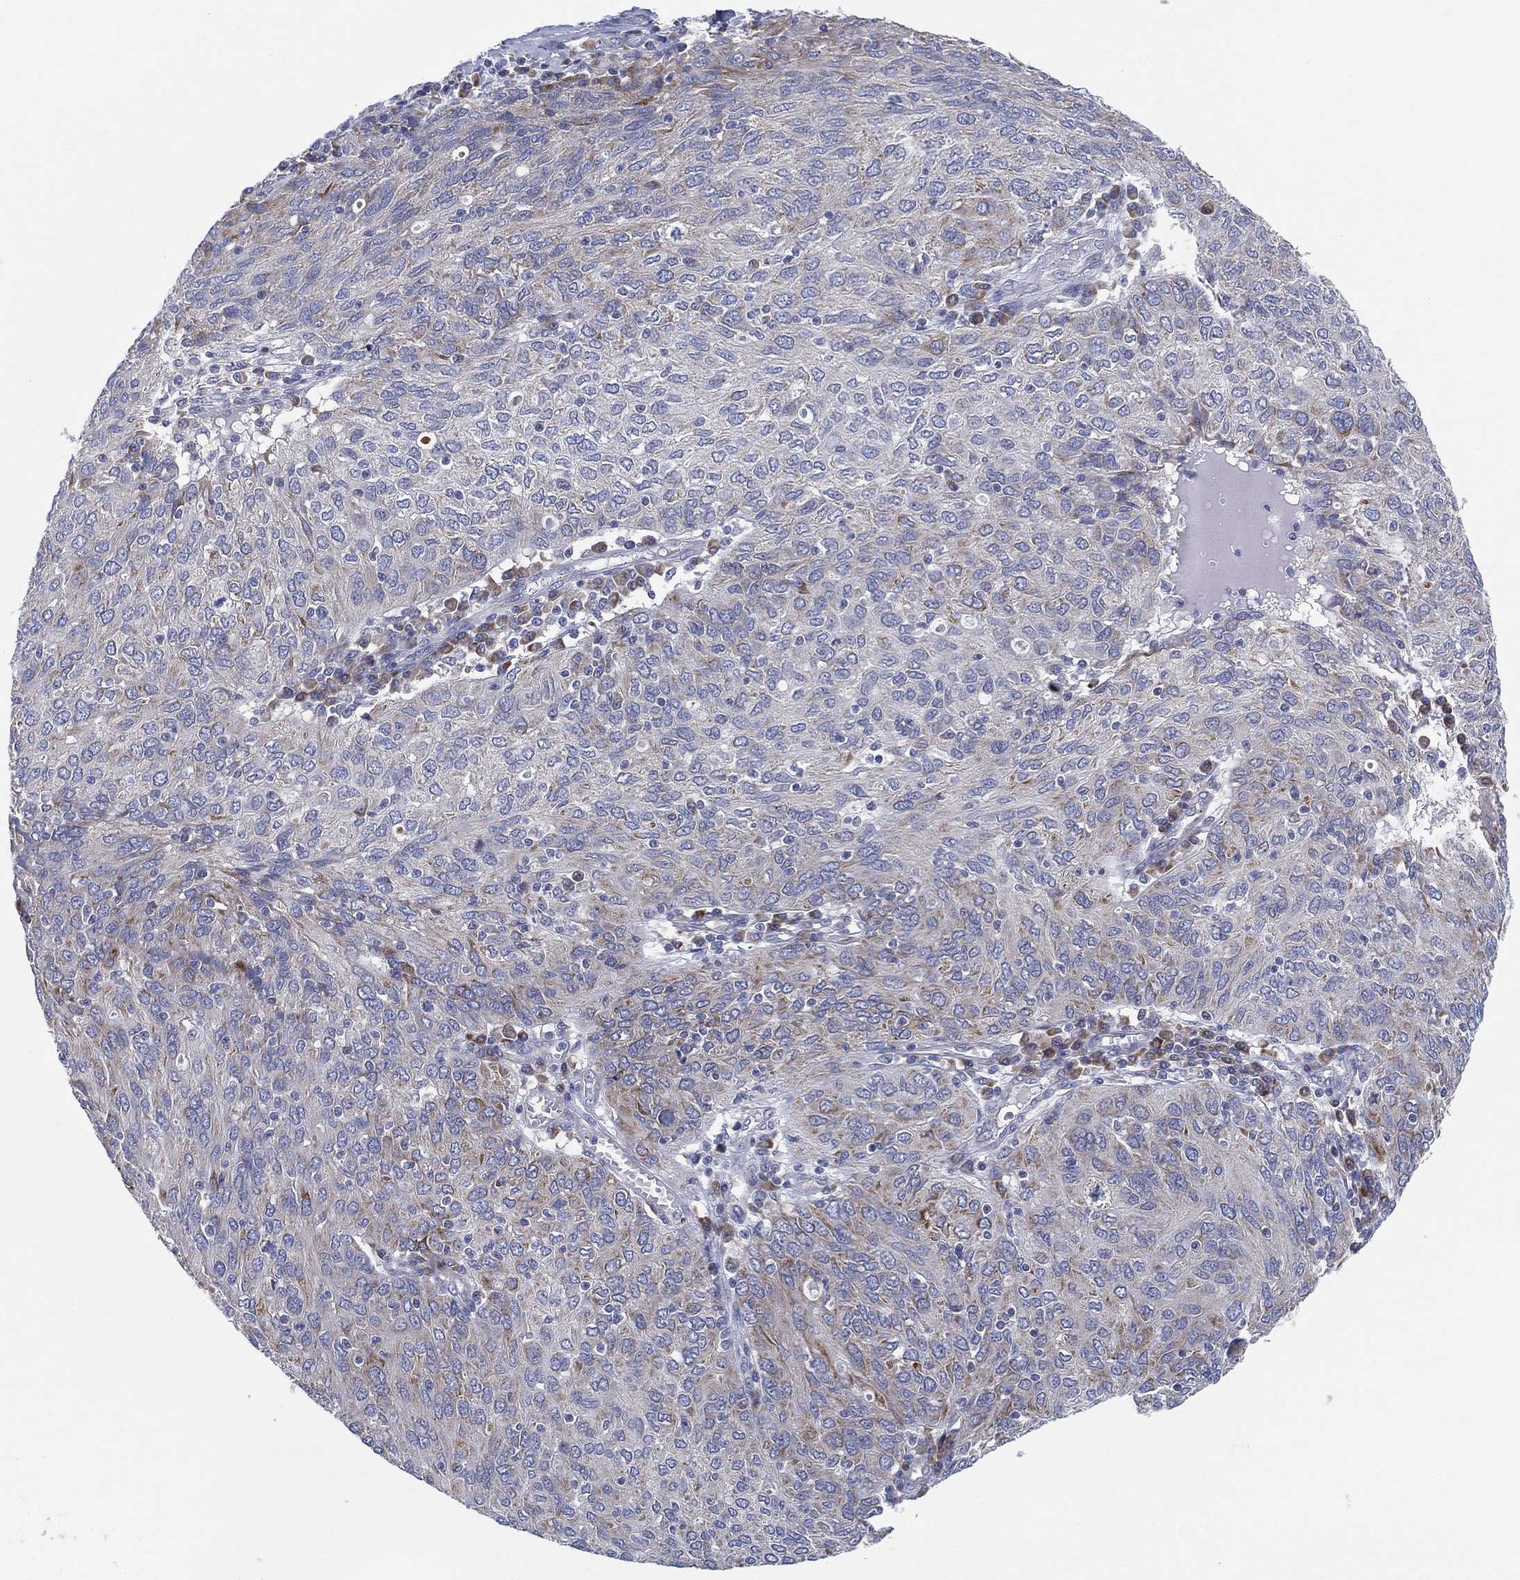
{"staining": {"intensity": "weak", "quantity": "<25%", "location": "cytoplasmic/membranous"}, "tissue": "ovarian cancer", "cell_type": "Tumor cells", "image_type": "cancer", "snomed": [{"axis": "morphology", "description": "Carcinoma, endometroid"}, {"axis": "topography", "description": "Ovary"}], "caption": "High power microscopy photomicrograph of an IHC image of ovarian endometroid carcinoma, revealing no significant staining in tumor cells.", "gene": "TMEM40", "patient": {"sex": "female", "age": 50}}